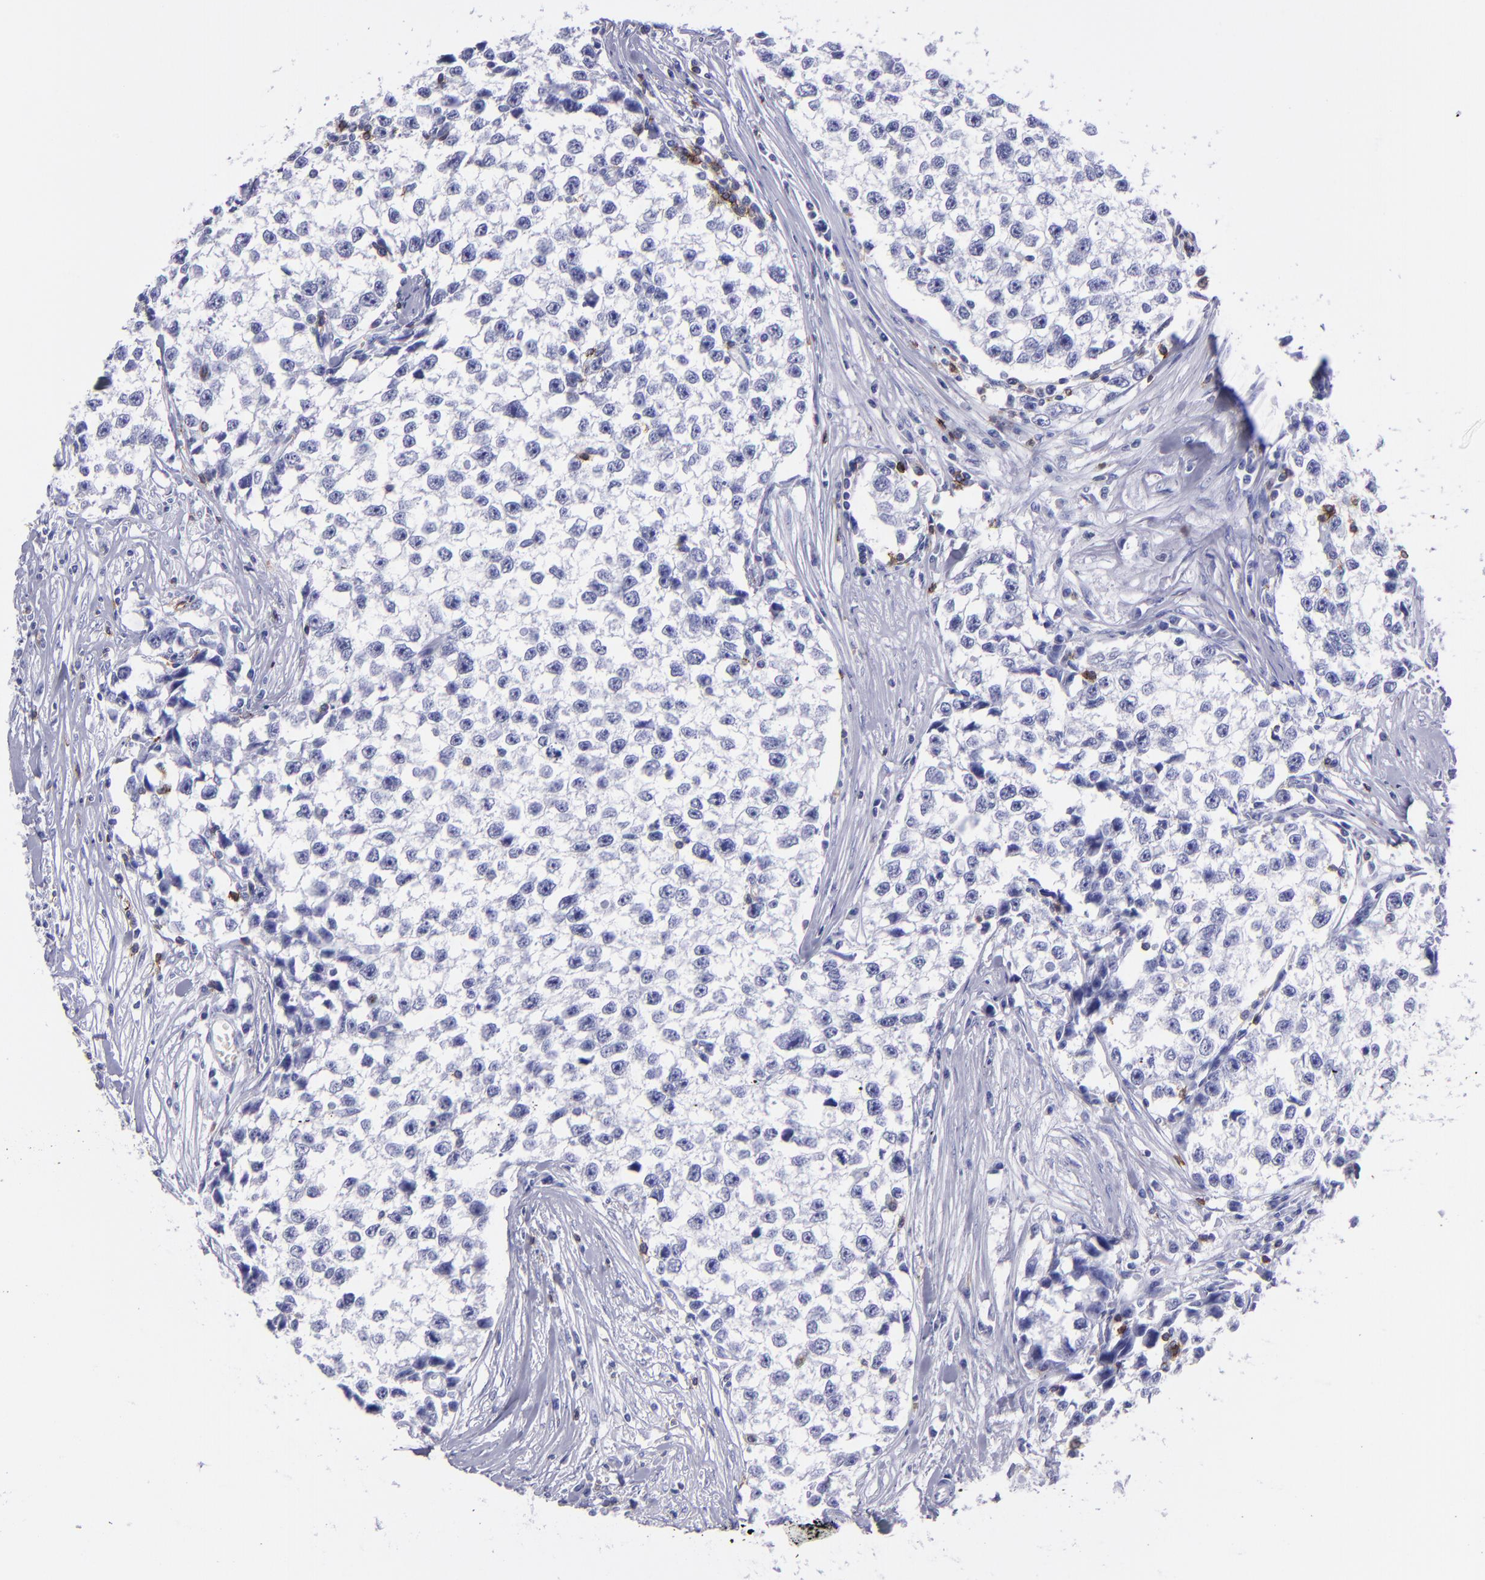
{"staining": {"intensity": "negative", "quantity": "none", "location": "none"}, "tissue": "testis cancer", "cell_type": "Tumor cells", "image_type": "cancer", "snomed": [{"axis": "morphology", "description": "Seminoma, NOS"}, {"axis": "morphology", "description": "Carcinoma, Embryonal, NOS"}, {"axis": "topography", "description": "Testis"}], "caption": "The image shows no staining of tumor cells in testis seminoma. (DAB (3,3'-diaminobenzidine) immunohistochemistry (IHC) with hematoxylin counter stain).", "gene": "CD6", "patient": {"sex": "male", "age": 30}}